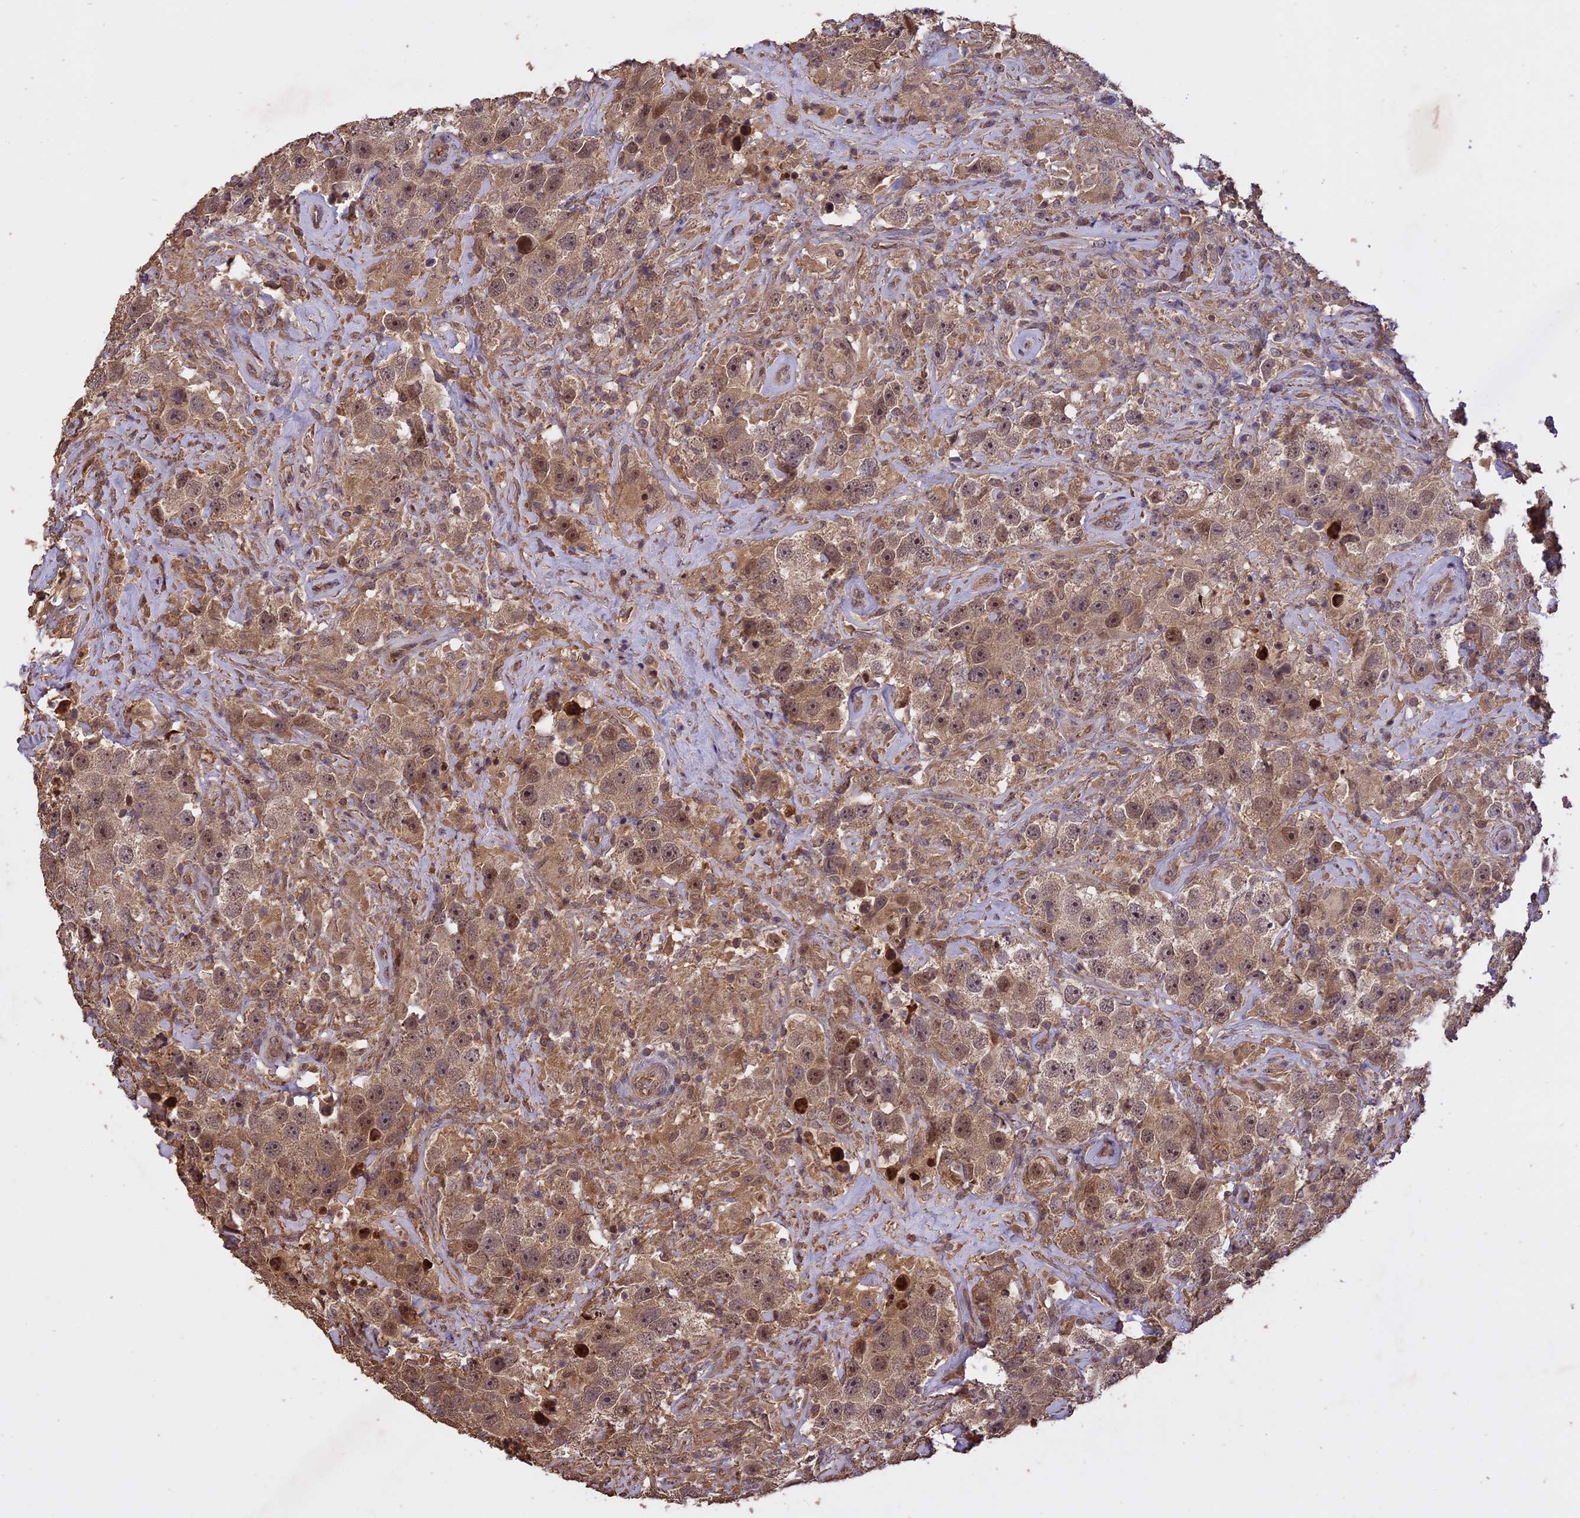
{"staining": {"intensity": "moderate", "quantity": ">75%", "location": "cytoplasmic/membranous,nuclear"}, "tissue": "testis cancer", "cell_type": "Tumor cells", "image_type": "cancer", "snomed": [{"axis": "morphology", "description": "Seminoma, NOS"}, {"axis": "topography", "description": "Testis"}], "caption": "There is medium levels of moderate cytoplasmic/membranous and nuclear staining in tumor cells of testis cancer (seminoma), as demonstrated by immunohistochemical staining (brown color).", "gene": "TIGD7", "patient": {"sex": "male", "age": 49}}